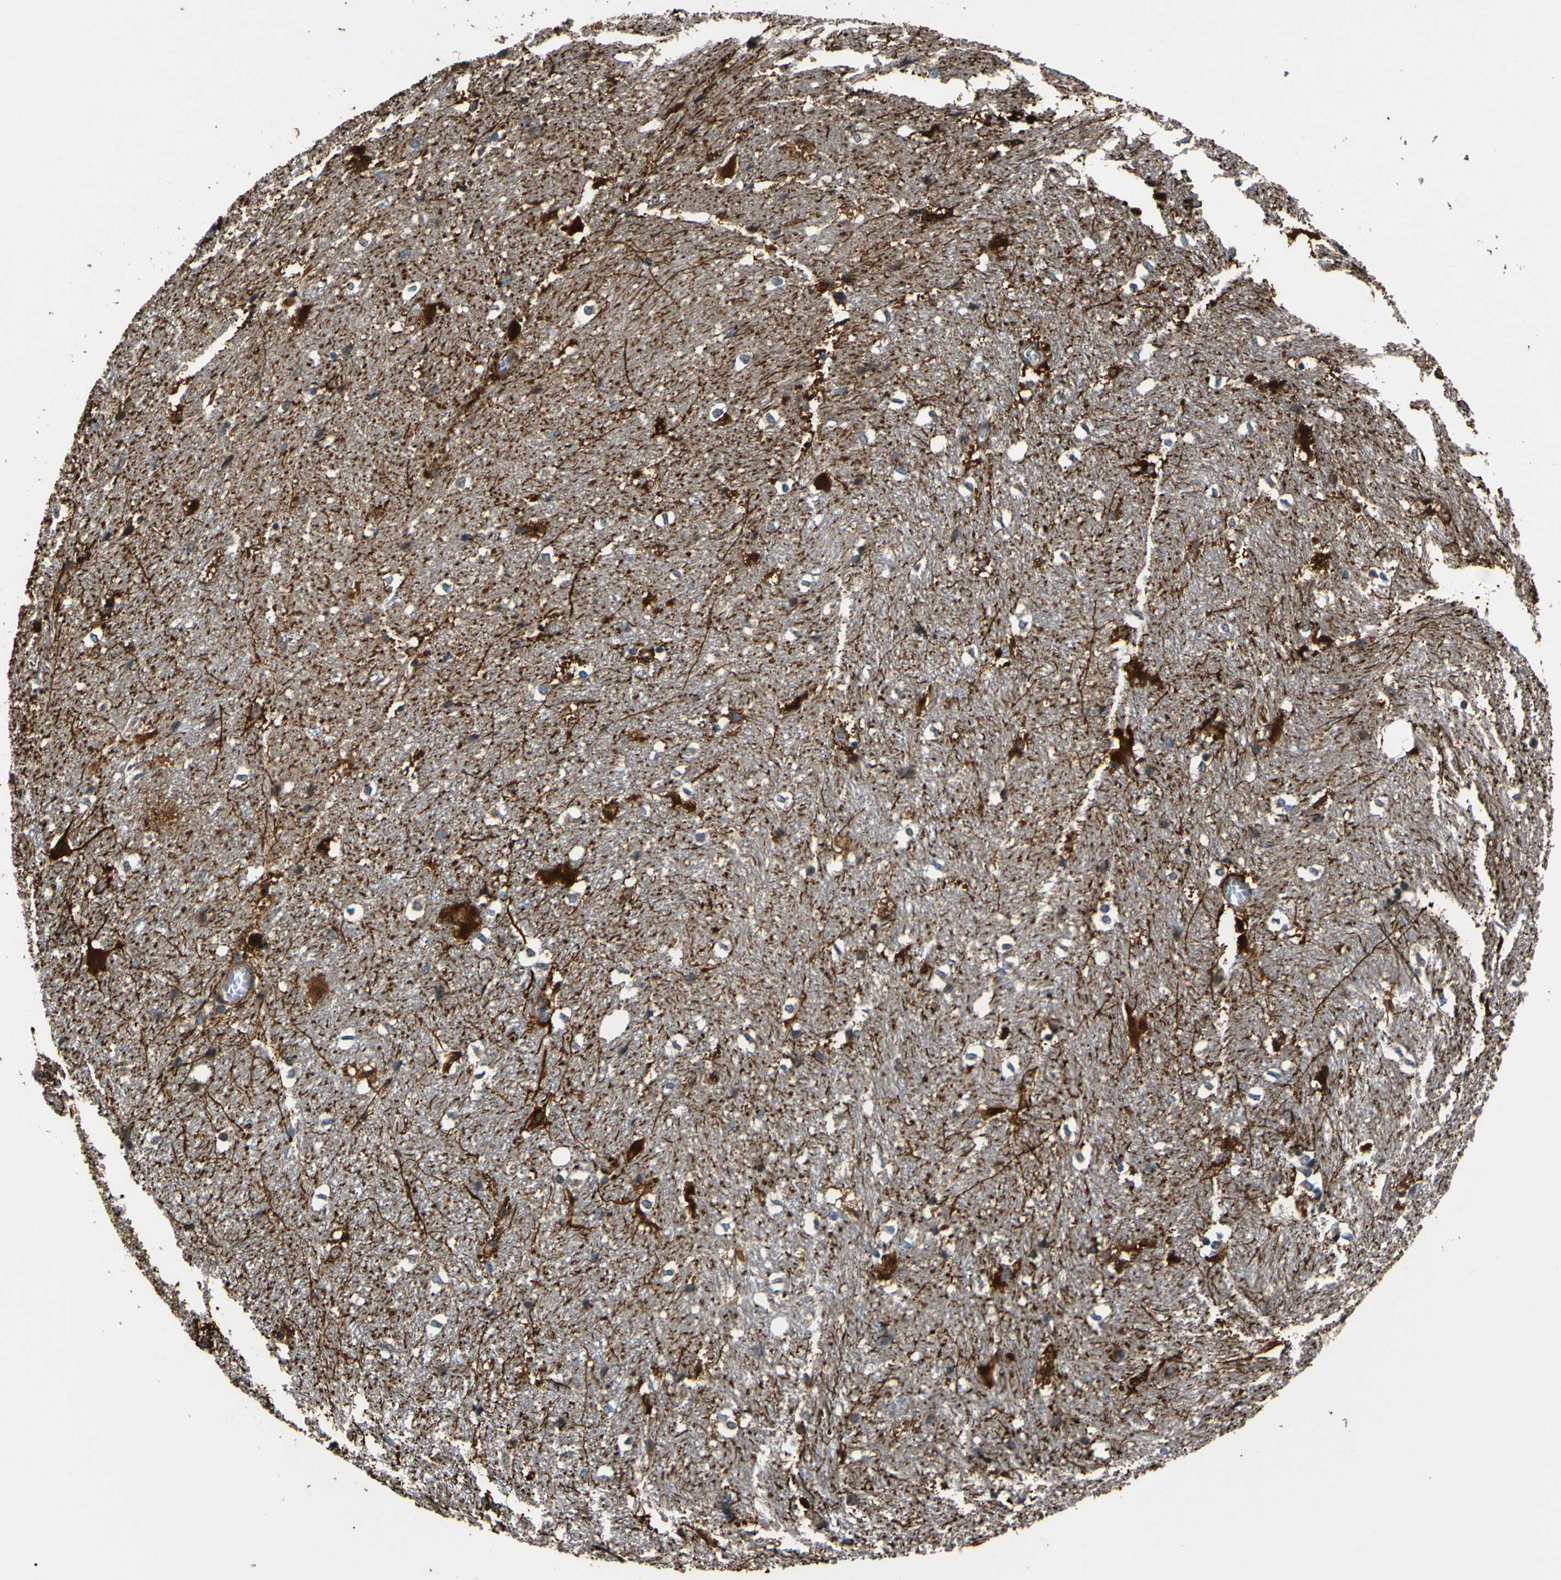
{"staining": {"intensity": "strong", "quantity": "25%-75%", "location": "cytoplasmic/membranous"}, "tissue": "hippocampus", "cell_type": "Glial cells", "image_type": "normal", "snomed": [{"axis": "morphology", "description": "Normal tissue, NOS"}, {"axis": "topography", "description": "Hippocampus"}], "caption": "Immunohistochemistry (IHC) photomicrograph of benign hippocampus: hippocampus stained using immunohistochemistry (IHC) displays high levels of strong protein expression localized specifically in the cytoplasmic/membranous of glial cells, appearing as a cytoplasmic/membranous brown color.", "gene": "AKAP9", "patient": {"sex": "female", "age": 19}}